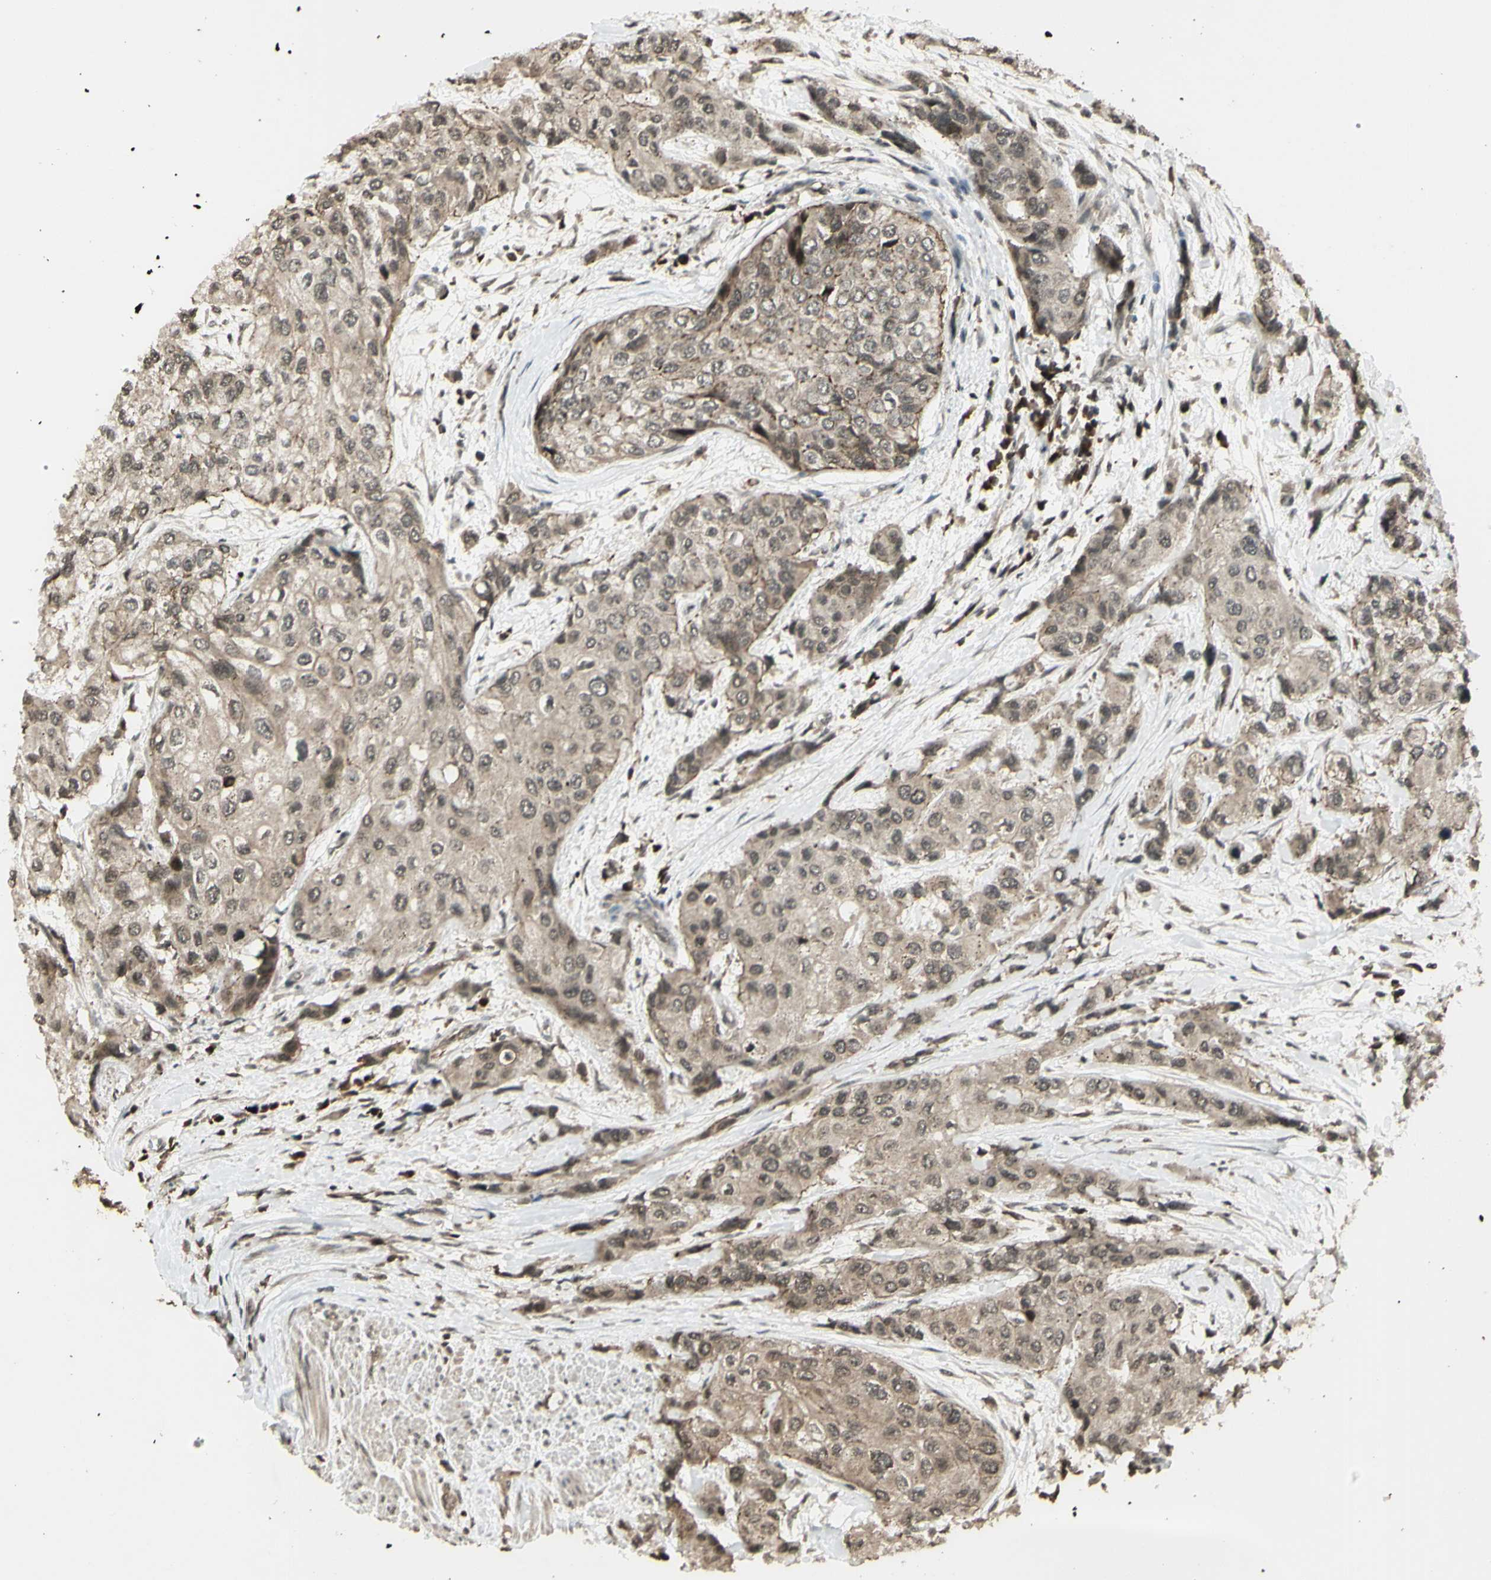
{"staining": {"intensity": "weak", "quantity": ">75%", "location": "cytoplasmic/membranous"}, "tissue": "urothelial cancer", "cell_type": "Tumor cells", "image_type": "cancer", "snomed": [{"axis": "morphology", "description": "Urothelial carcinoma, High grade"}, {"axis": "topography", "description": "Urinary bladder"}], "caption": "Protein expression analysis of high-grade urothelial carcinoma displays weak cytoplasmic/membranous positivity in about >75% of tumor cells.", "gene": "BLNK", "patient": {"sex": "female", "age": 56}}